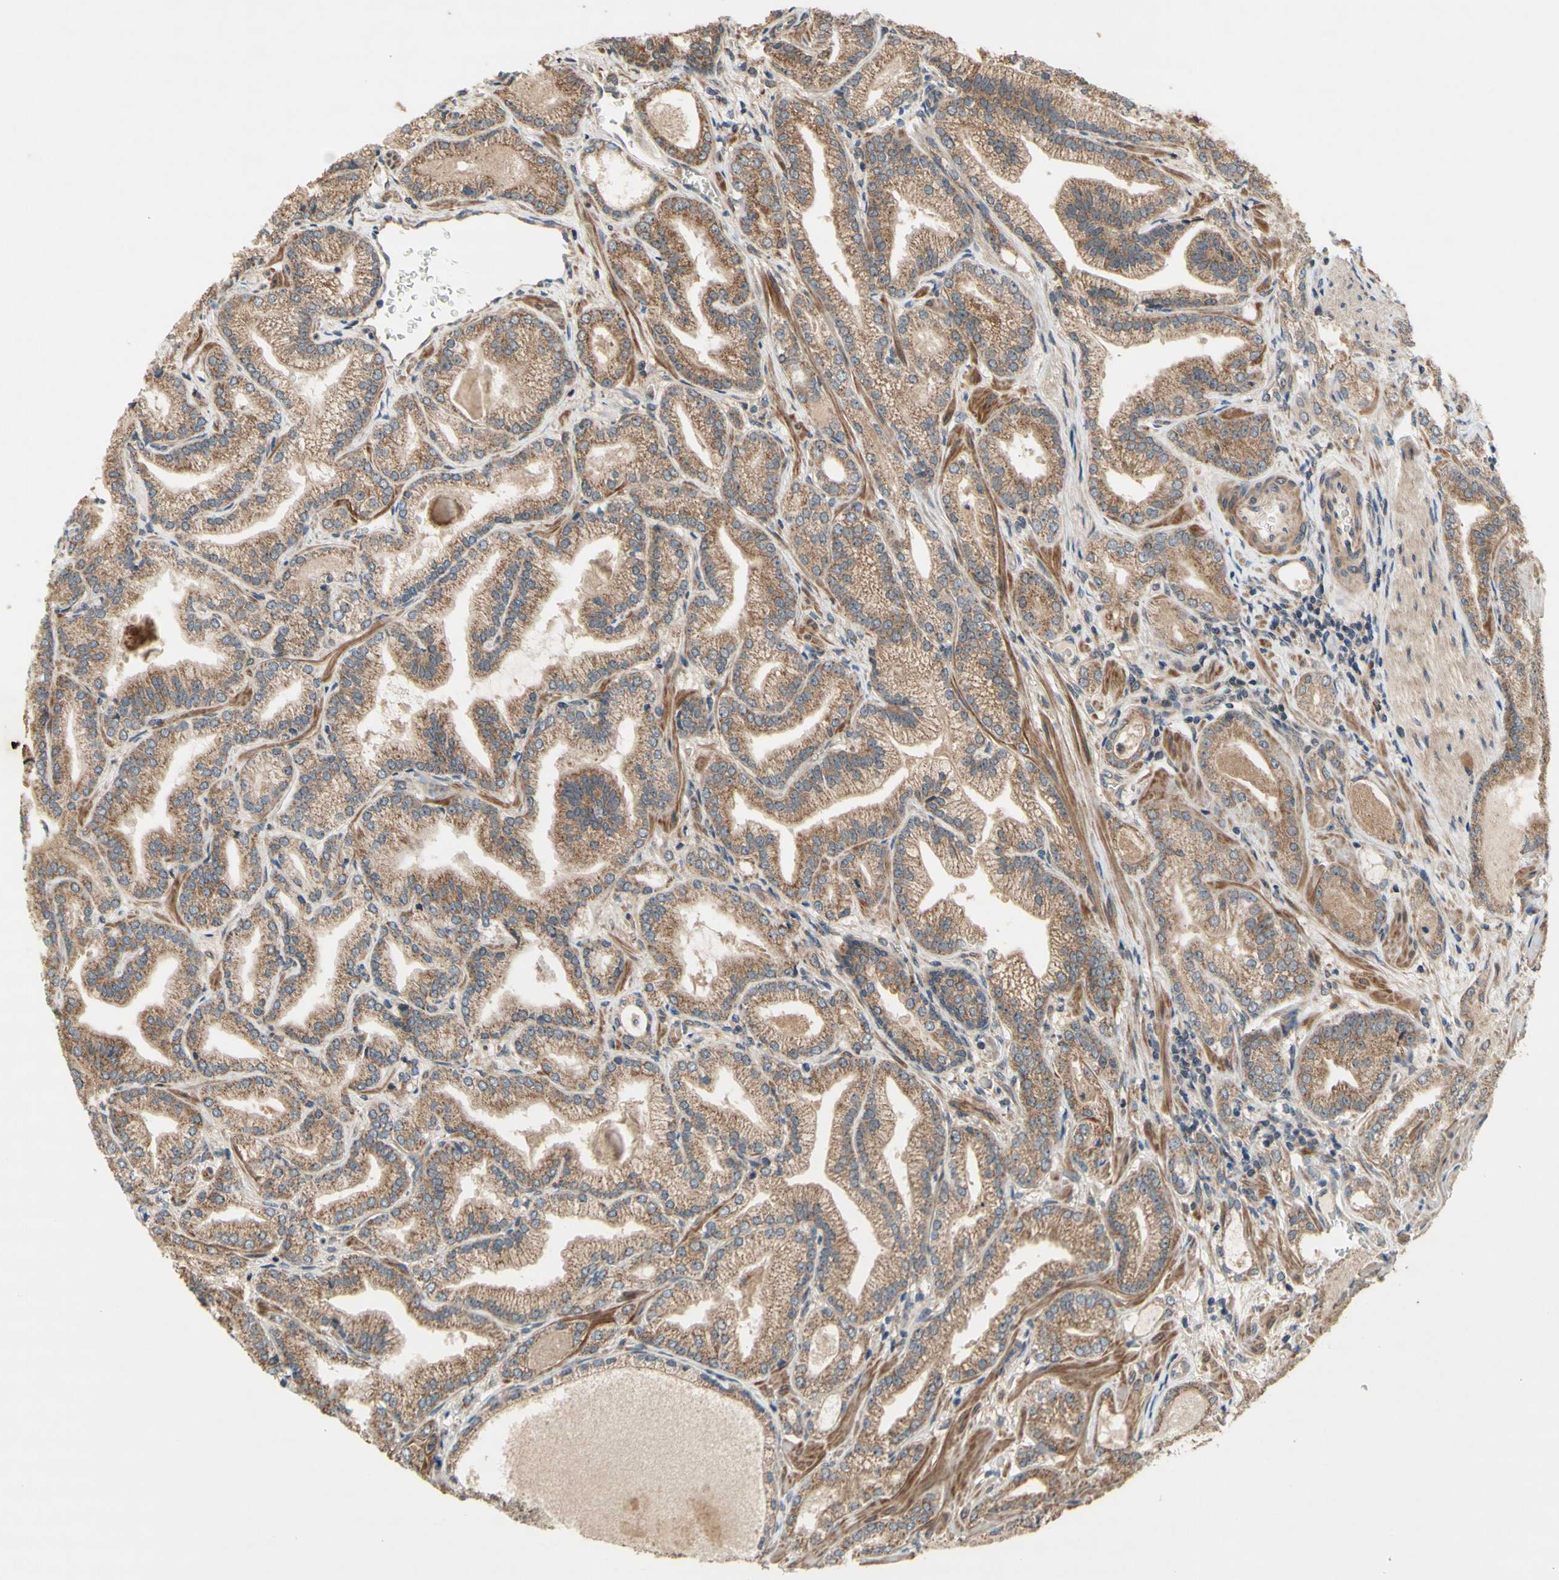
{"staining": {"intensity": "moderate", "quantity": ">75%", "location": "cytoplasmic/membranous"}, "tissue": "prostate cancer", "cell_type": "Tumor cells", "image_type": "cancer", "snomed": [{"axis": "morphology", "description": "Adenocarcinoma, Low grade"}, {"axis": "topography", "description": "Prostate"}], "caption": "Protein expression analysis of prostate cancer (low-grade adenocarcinoma) exhibits moderate cytoplasmic/membranous positivity in approximately >75% of tumor cells.", "gene": "DDOST", "patient": {"sex": "male", "age": 59}}